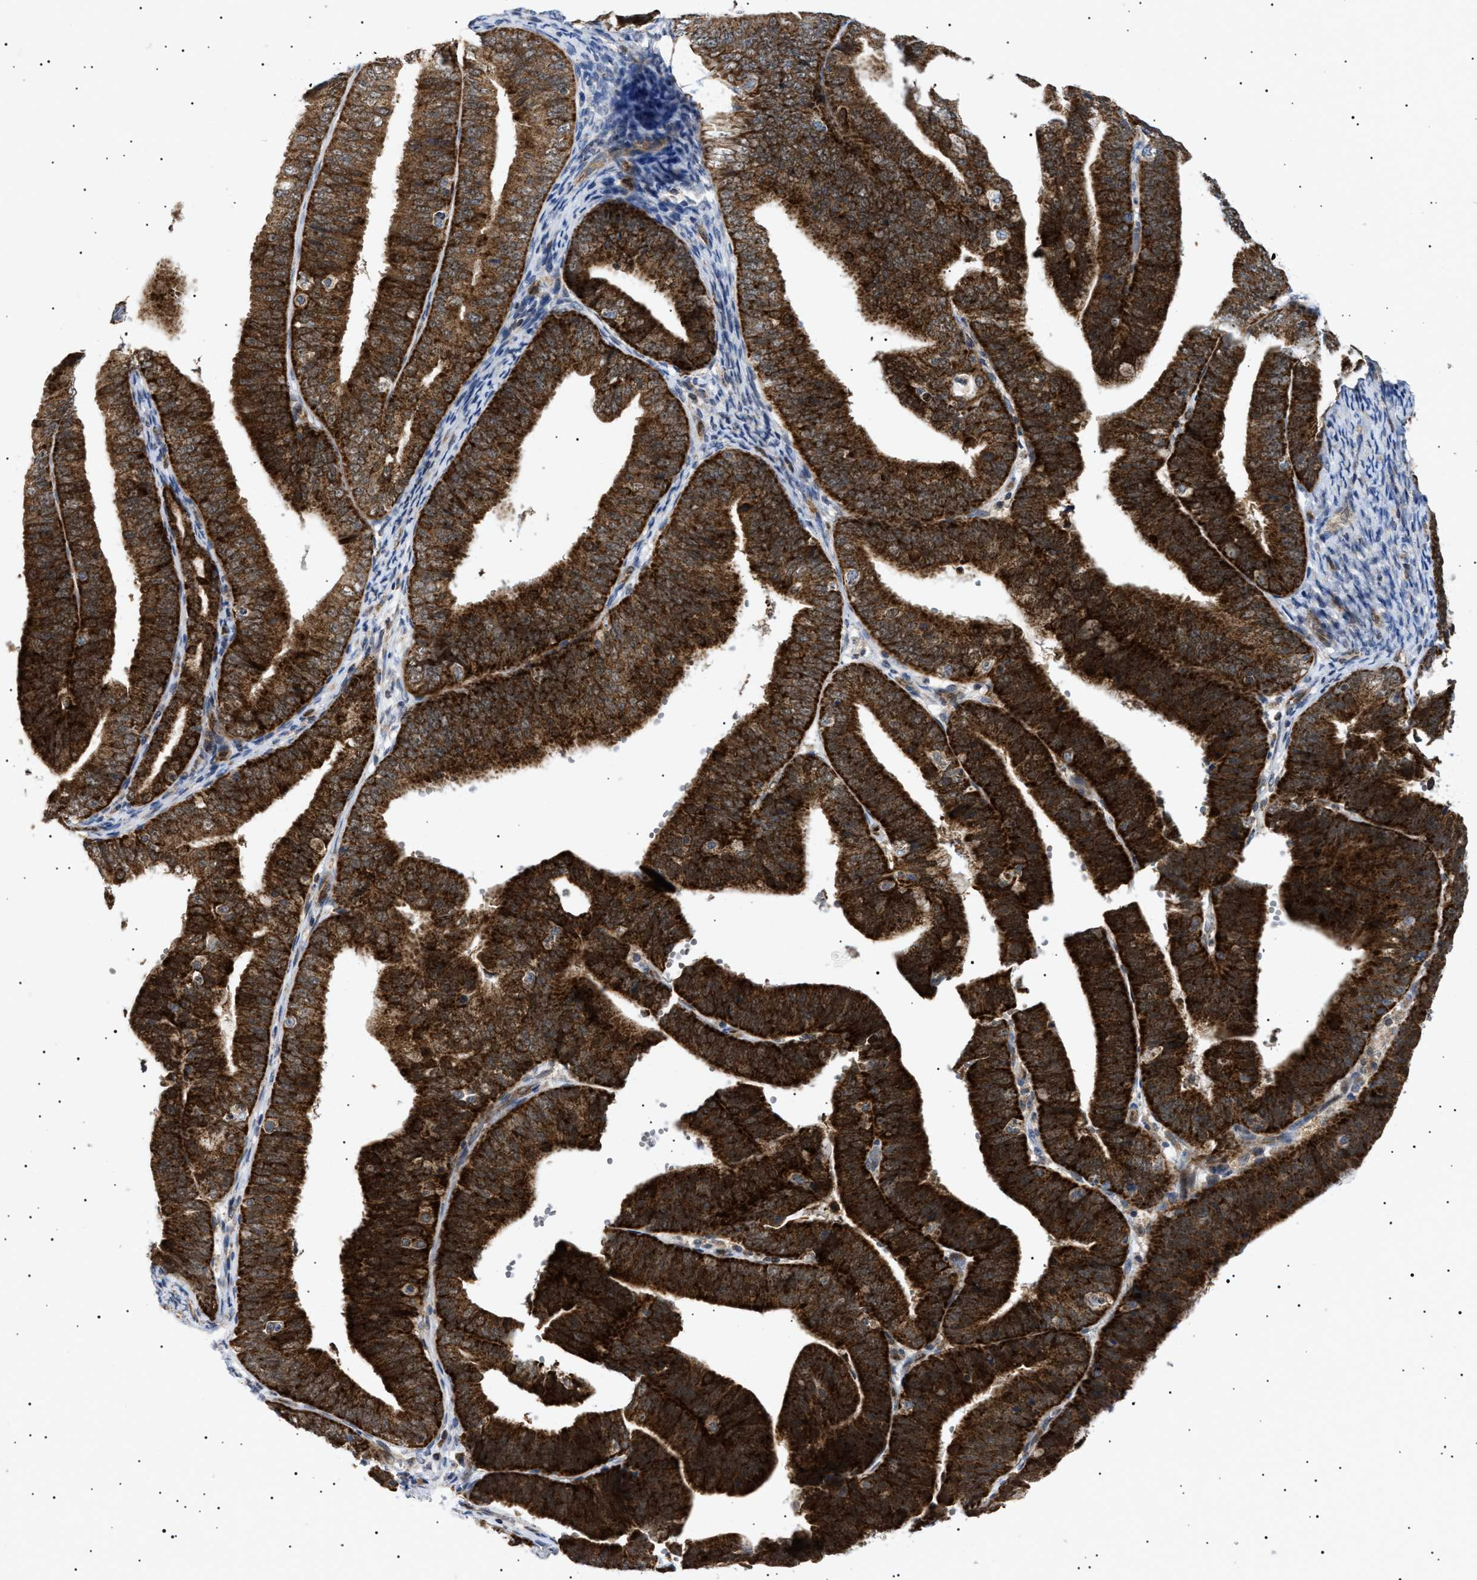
{"staining": {"intensity": "strong", "quantity": ">75%", "location": "cytoplasmic/membranous"}, "tissue": "endometrial cancer", "cell_type": "Tumor cells", "image_type": "cancer", "snomed": [{"axis": "morphology", "description": "Adenocarcinoma, NOS"}, {"axis": "topography", "description": "Endometrium"}], "caption": "Endometrial adenocarcinoma was stained to show a protein in brown. There is high levels of strong cytoplasmic/membranous positivity in about >75% of tumor cells. The protein is shown in brown color, while the nuclei are stained blue.", "gene": "SIRT5", "patient": {"sex": "female", "age": 63}}